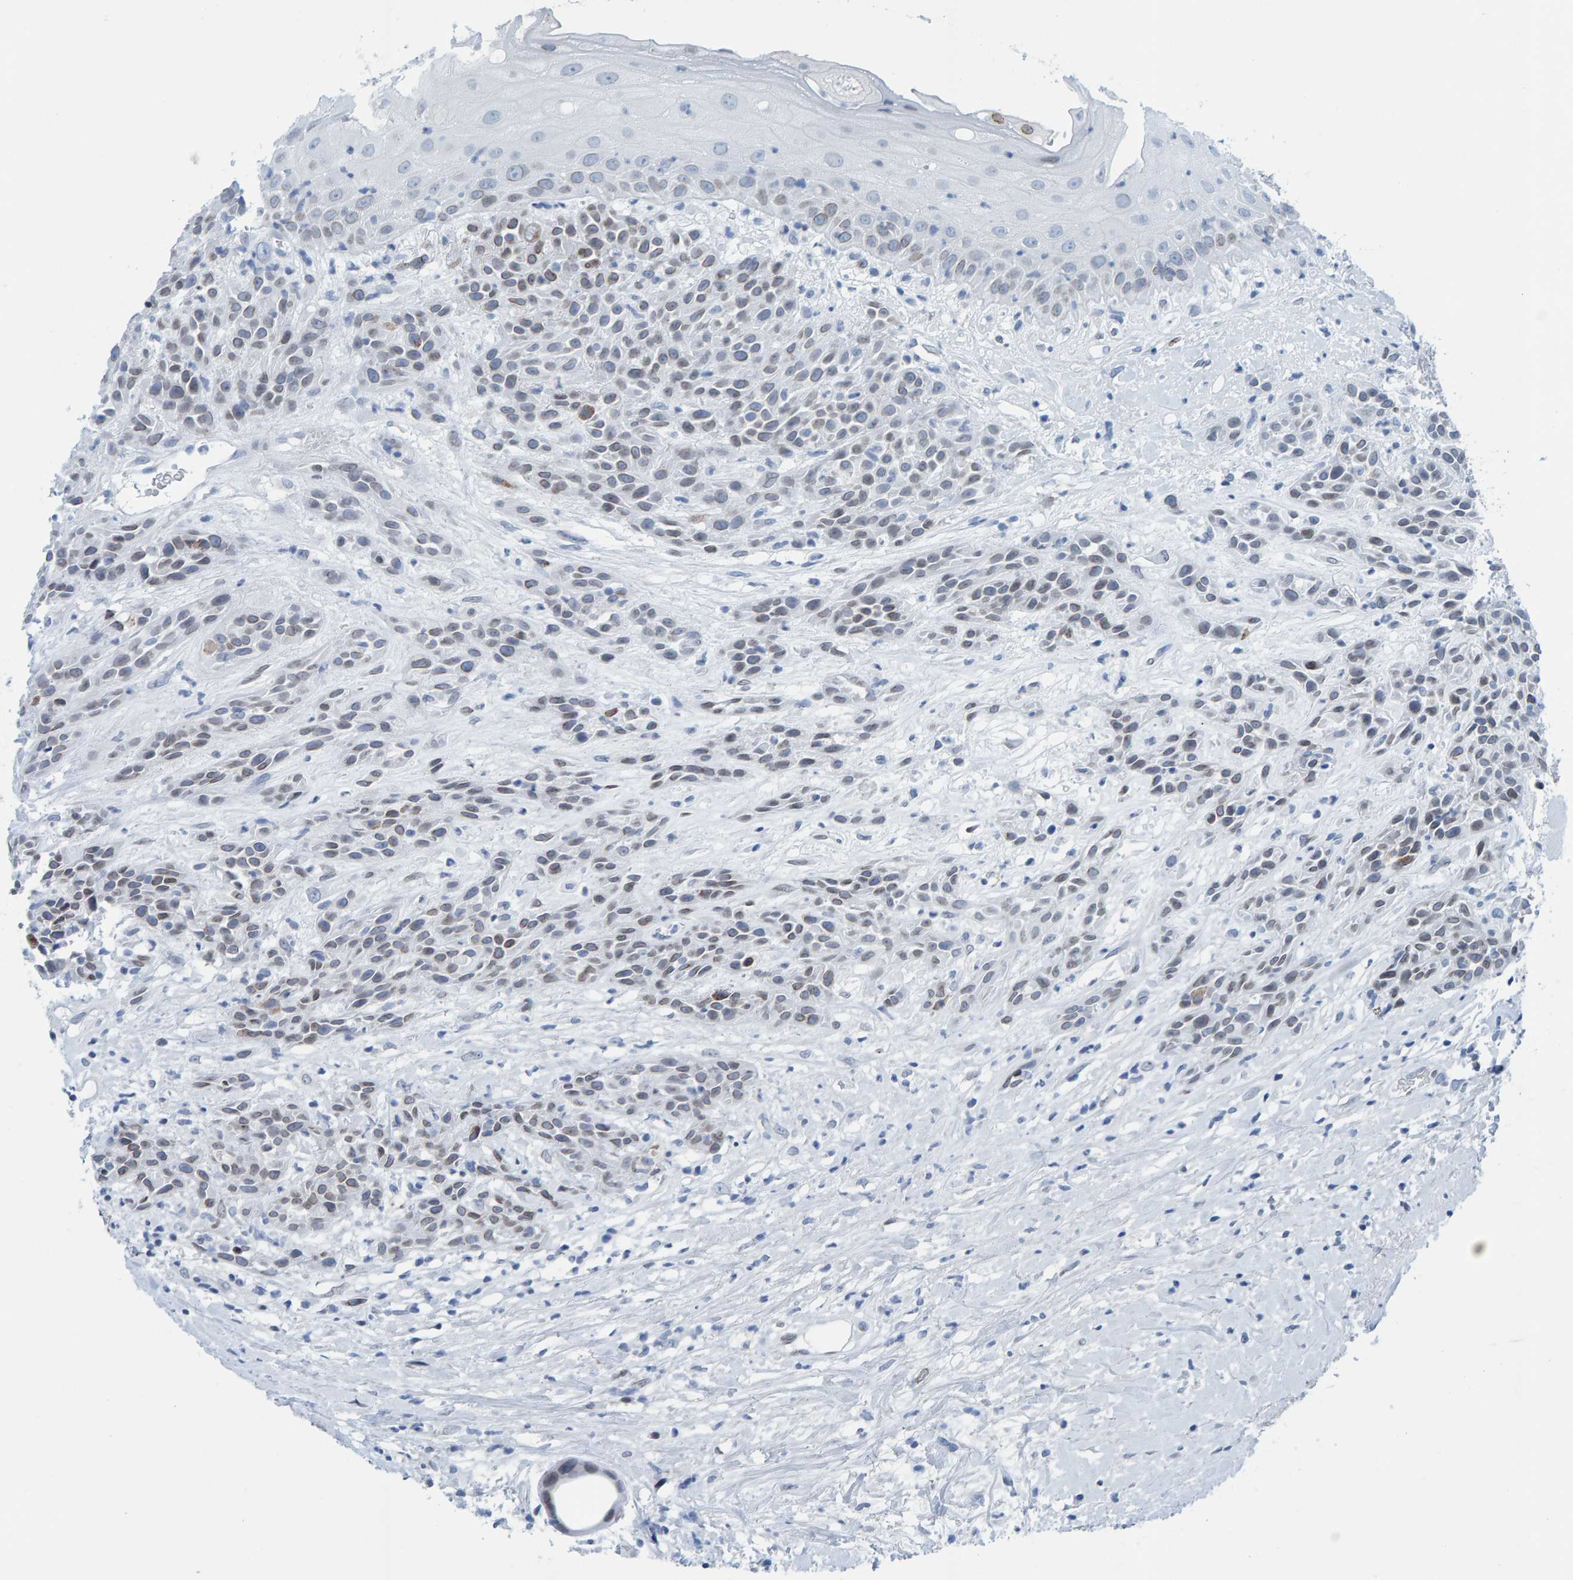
{"staining": {"intensity": "weak", "quantity": "25%-75%", "location": "cytoplasmic/membranous,nuclear"}, "tissue": "head and neck cancer", "cell_type": "Tumor cells", "image_type": "cancer", "snomed": [{"axis": "morphology", "description": "Normal tissue, NOS"}, {"axis": "morphology", "description": "Squamous cell carcinoma, NOS"}, {"axis": "topography", "description": "Cartilage tissue"}, {"axis": "topography", "description": "Head-Neck"}], "caption": "Immunohistochemistry micrograph of human head and neck cancer stained for a protein (brown), which demonstrates low levels of weak cytoplasmic/membranous and nuclear expression in approximately 25%-75% of tumor cells.", "gene": "LMNB2", "patient": {"sex": "male", "age": 62}}